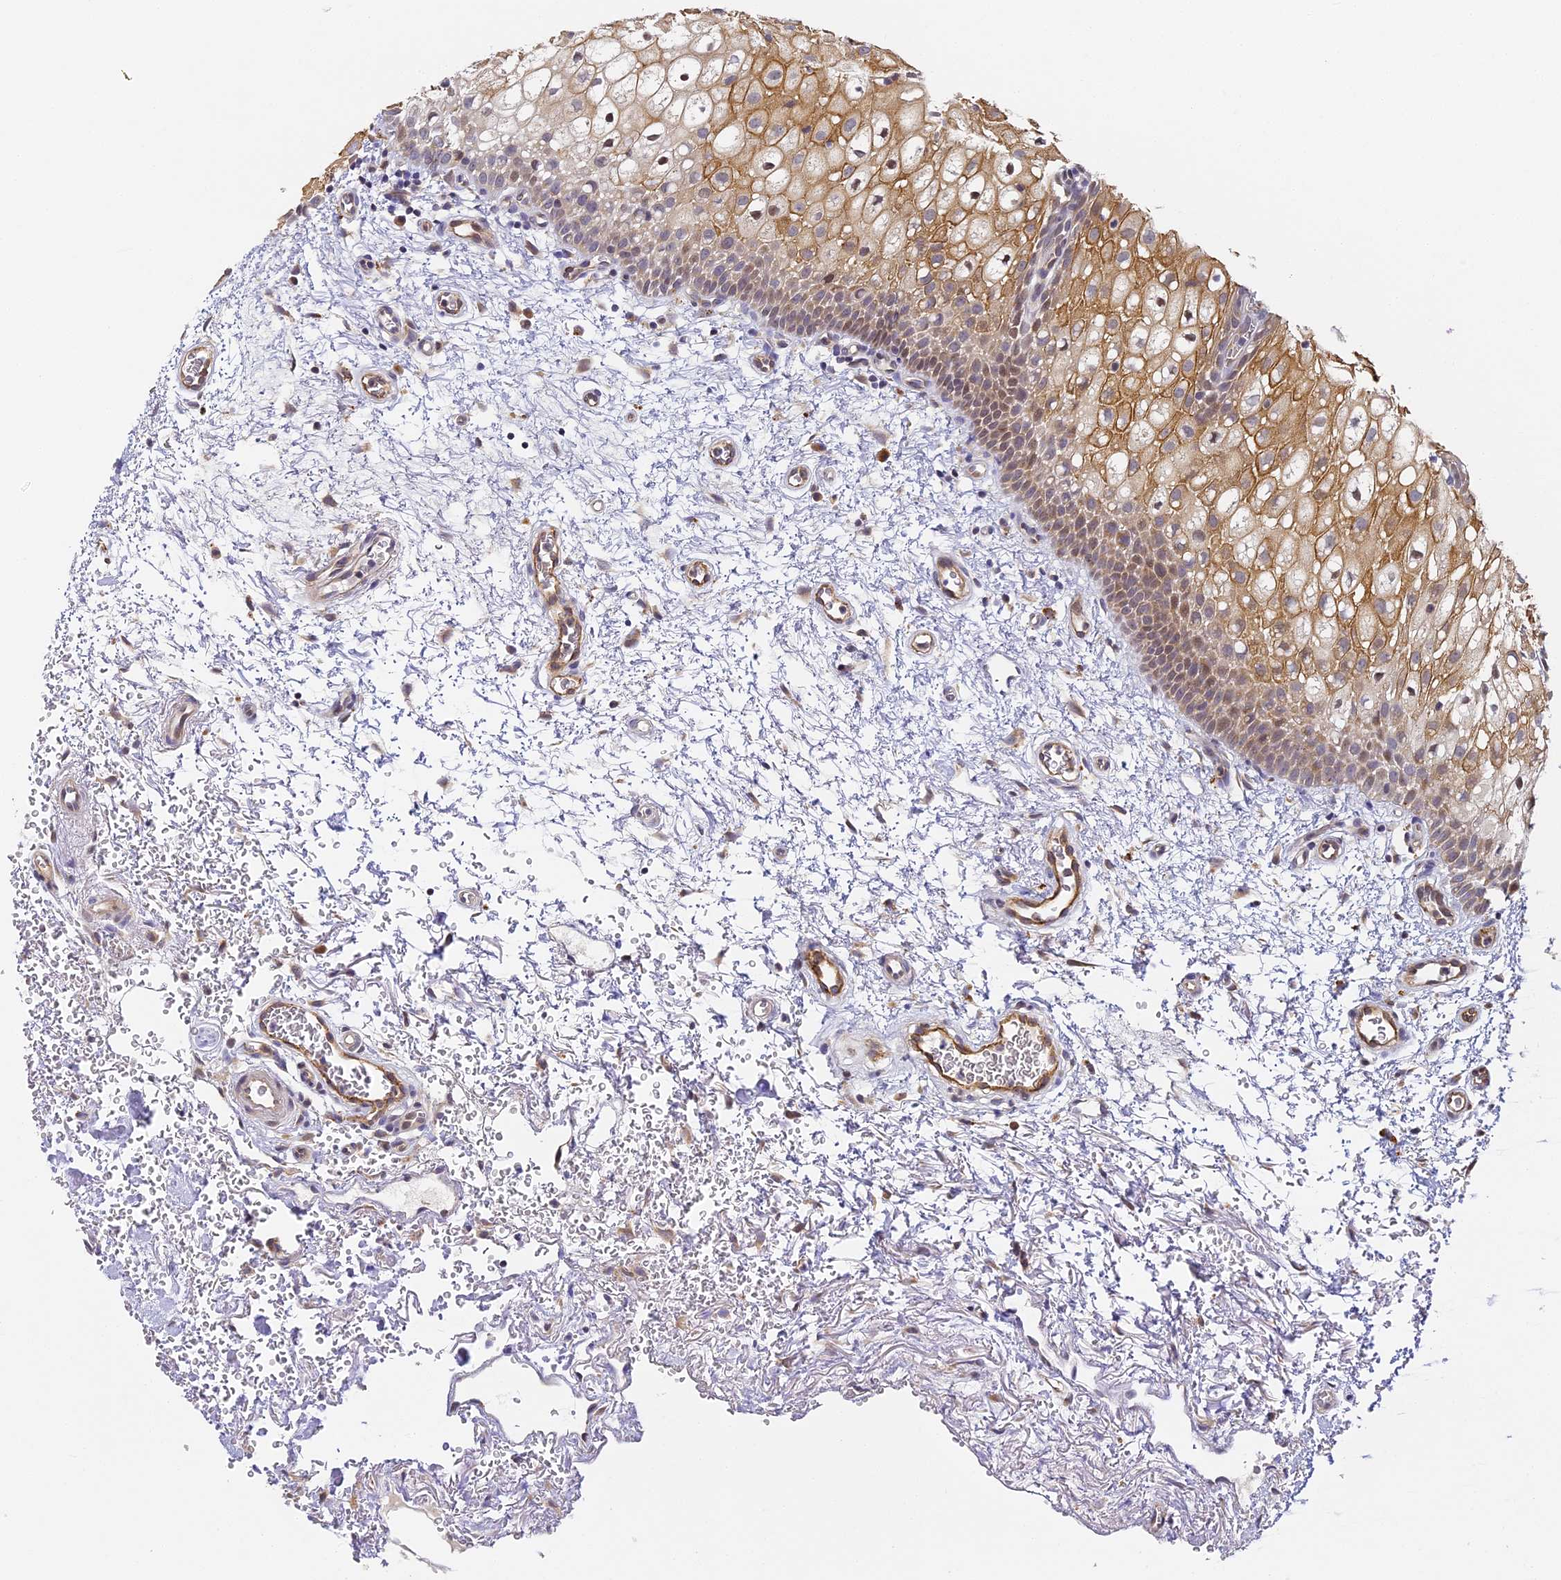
{"staining": {"intensity": "moderate", "quantity": "25%-75%", "location": "cytoplasmic/membranous,nuclear"}, "tissue": "oral mucosa", "cell_type": "Squamous epithelial cells", "image_type": "normal", "snomed": [{"axis": "morphology", "description": "Normal tissue, NOS"}, {"axis": "morphology", "description": "Squamous cell carcinoma, NOS"}, {"axis": "topography", "description": "Oral tissue"}, {"axis": "topography", "description": "Head-Neck"}], "caption": "IHC of normal oral mucosa exhibits medium levels of moderate cytoplasmic/membranous,nuclear staining in approximately 25%-75% of squamous epithelial cells.", "gene": "DNAAF10", "patient": {"sex": "male", "age": 68}}